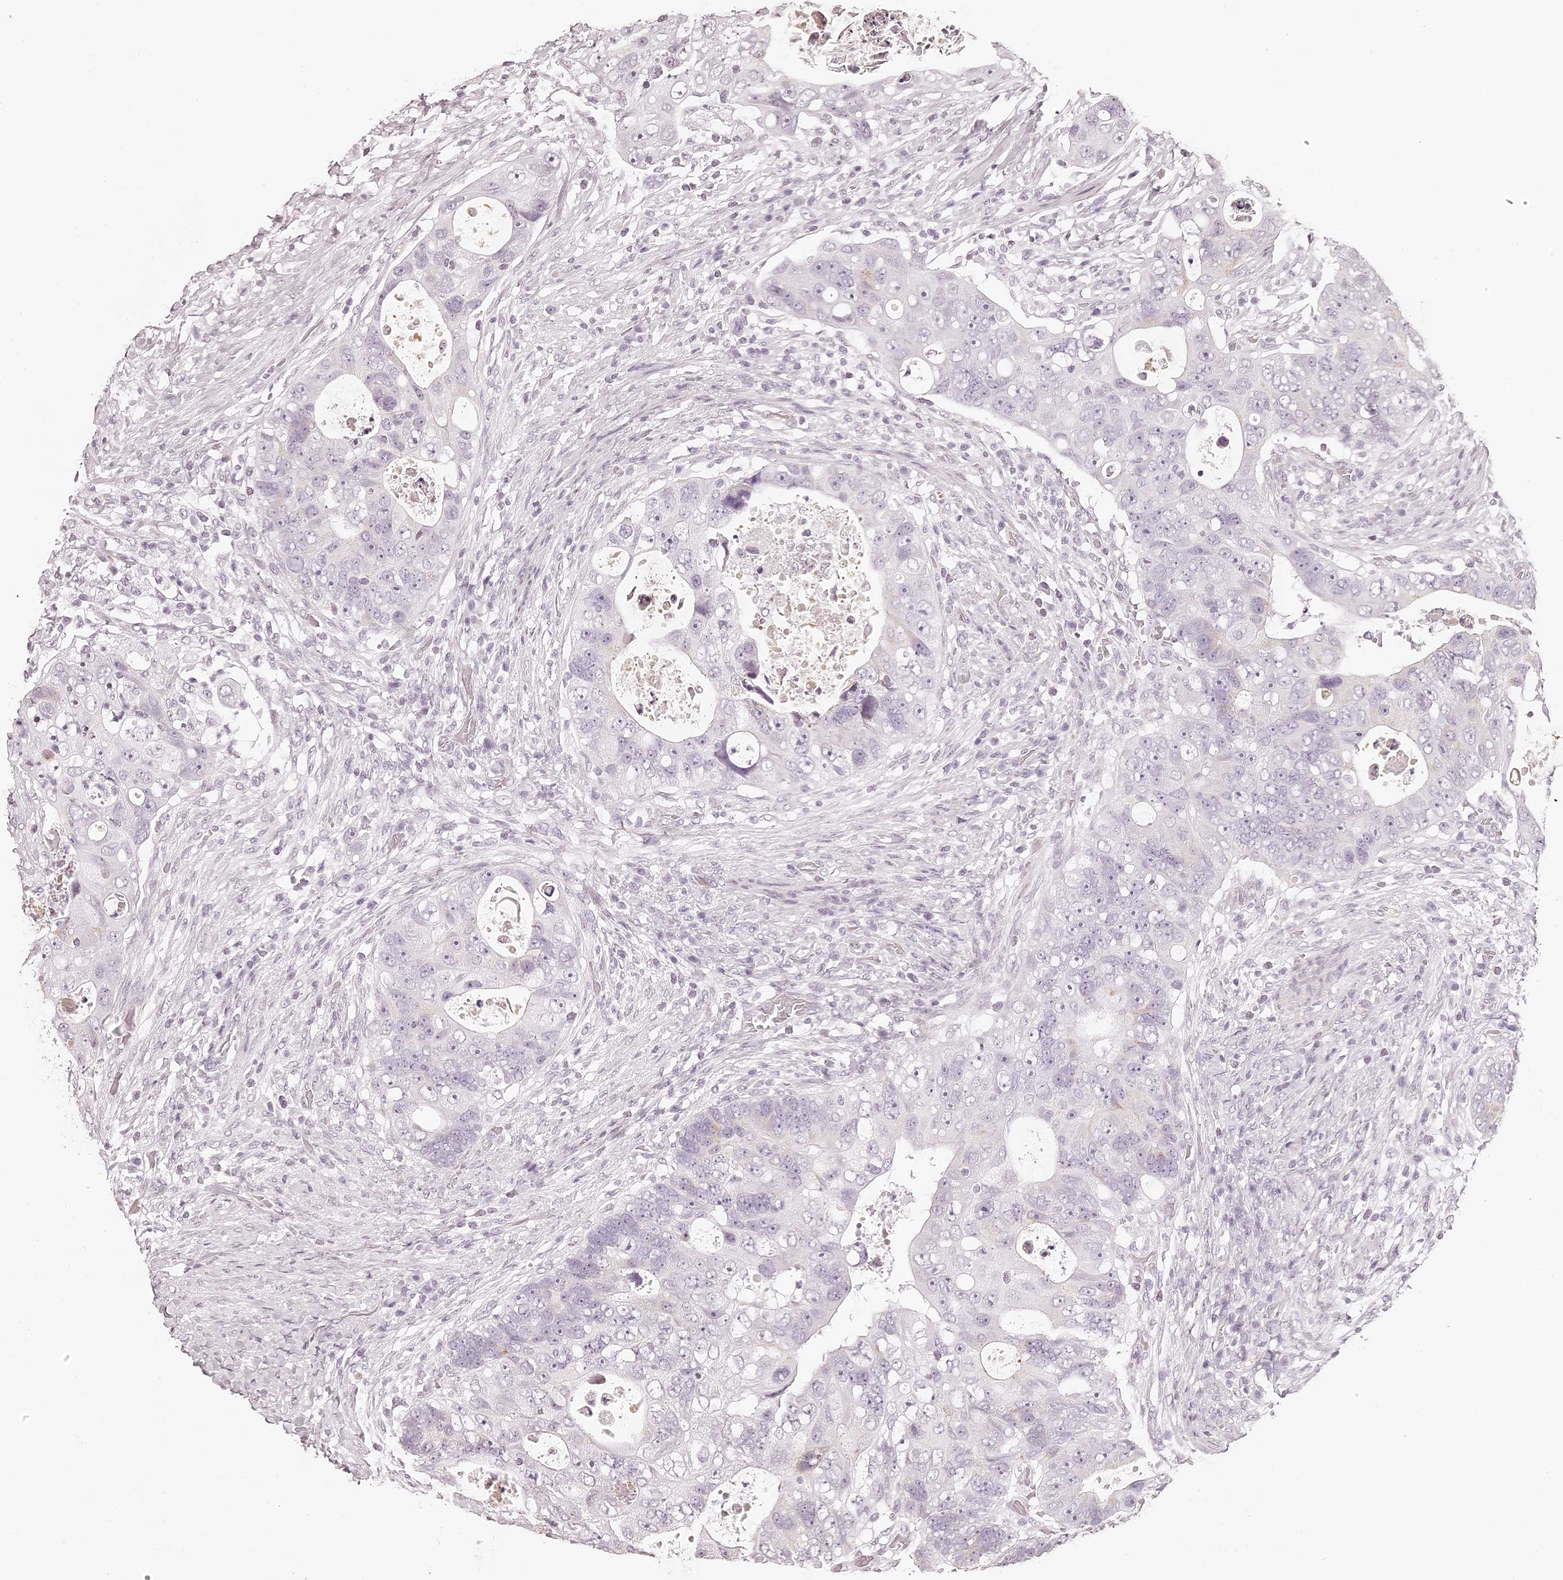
{"staining": {"intensity": "negative", "quantity": "none", "location": "none"}, "tissue": "colorectal cancer", "cell_type": "Tumor cells", "image_type": "cancer", "snomed": [{"axis": "morphology", "description": "Adenocarcinoma, NOS"}, {"axis": "topography", "description": "Rectum"}], "caption": "A photomicrograph of human adenocarcinoma (colorectal) is negative for staining in tumor cells.", "gene": "ELAPOR1", "patient": {"sex": "male", "age": 59}}